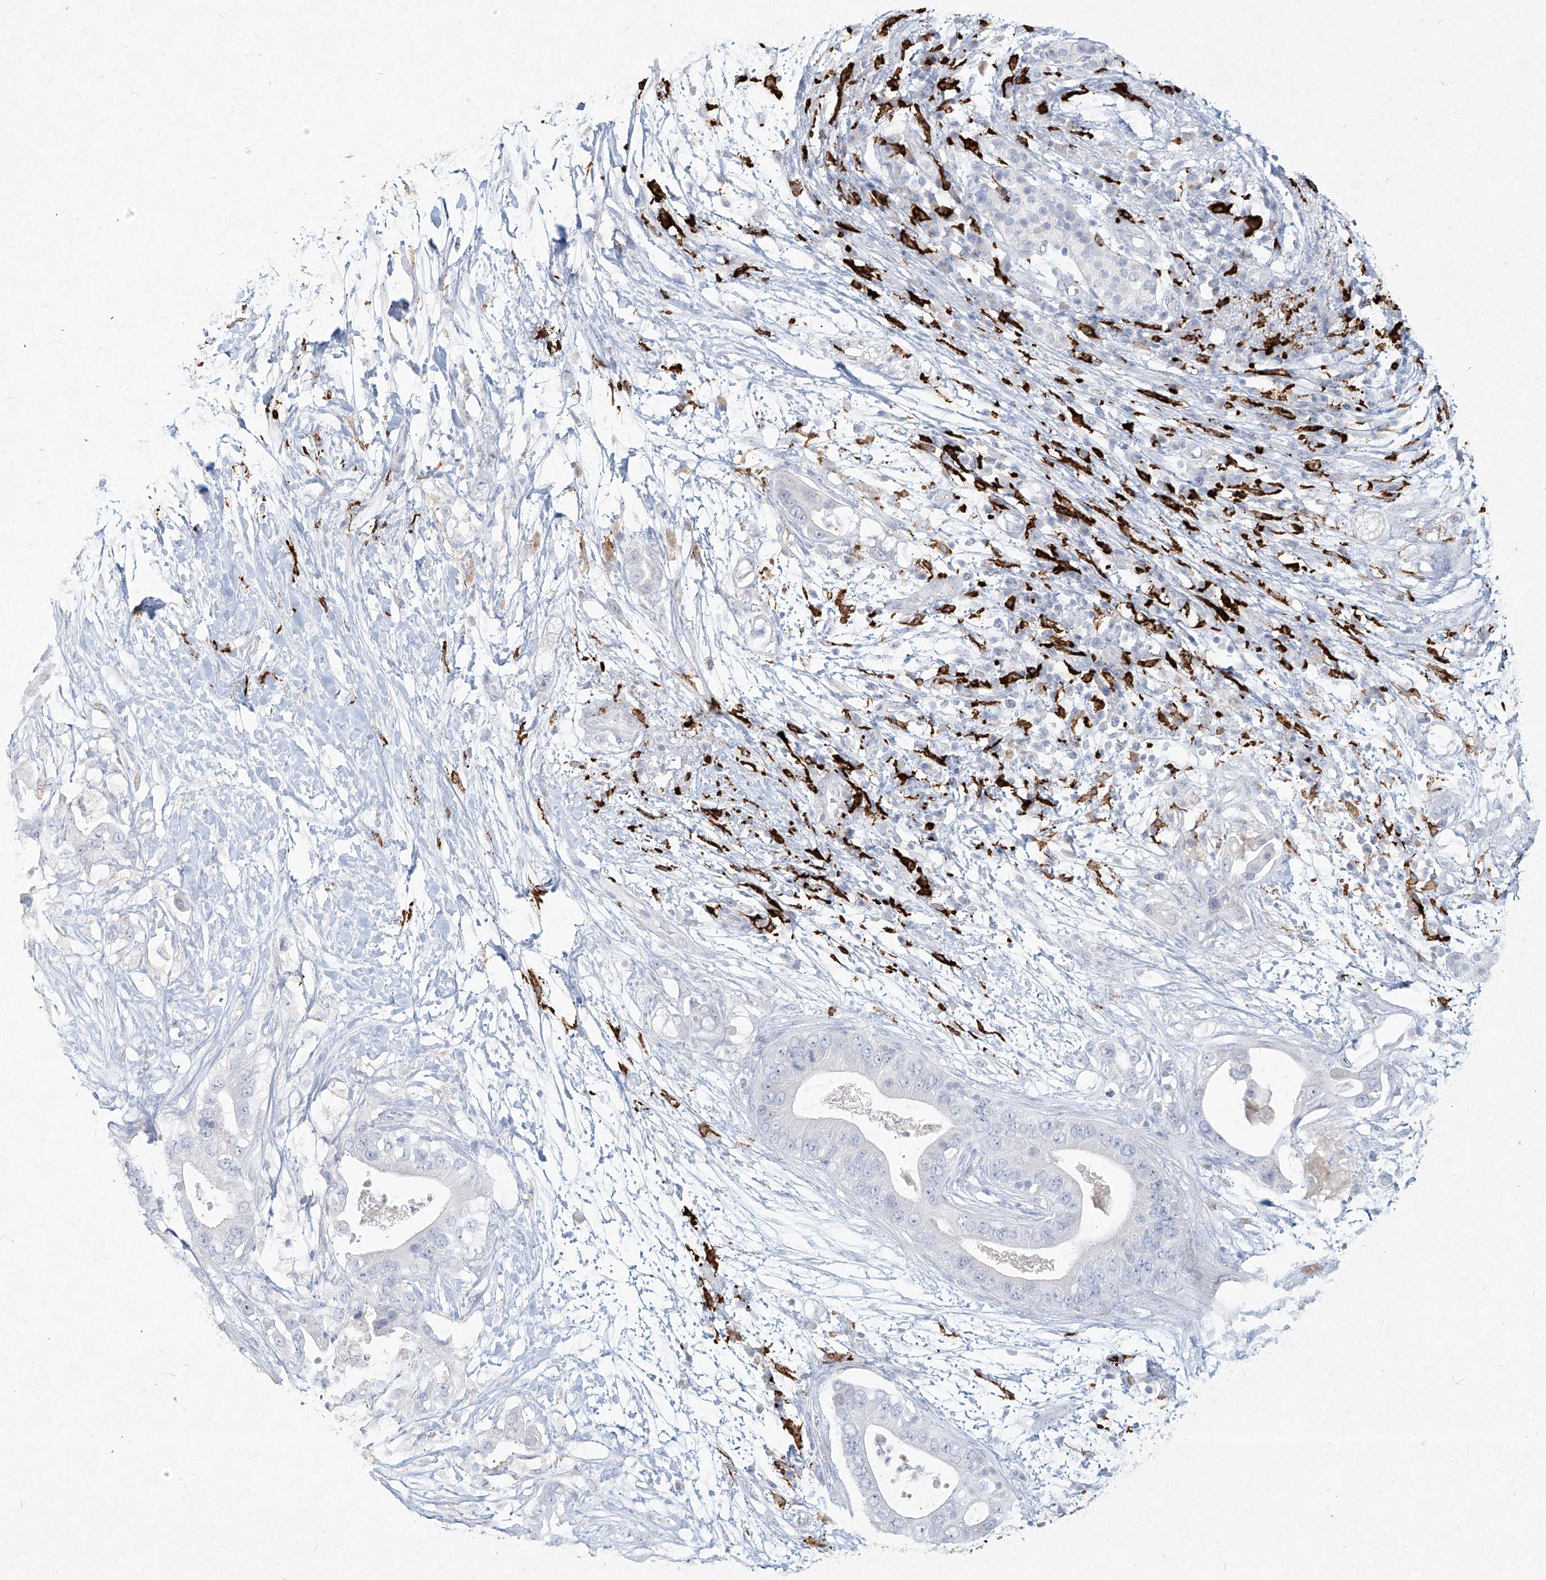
{"staining": {"intensity": "negative", "quantity": "none", "location": "none"}, "tissue": "pancreatic cancer", "cell_type": "Tumor cells", "image_type": "cancer", "snomed": [{"axis": "morphology", "description": "Adenocarcinoma, NOS"}, {"axis": "topography", "description": "Pancreas"}], "caption": "A micrograph of human pancreatic cancer is negative for staining in tumor cells.", "gene": "CD209", "patient": {"sex": "male", "age": 77}}